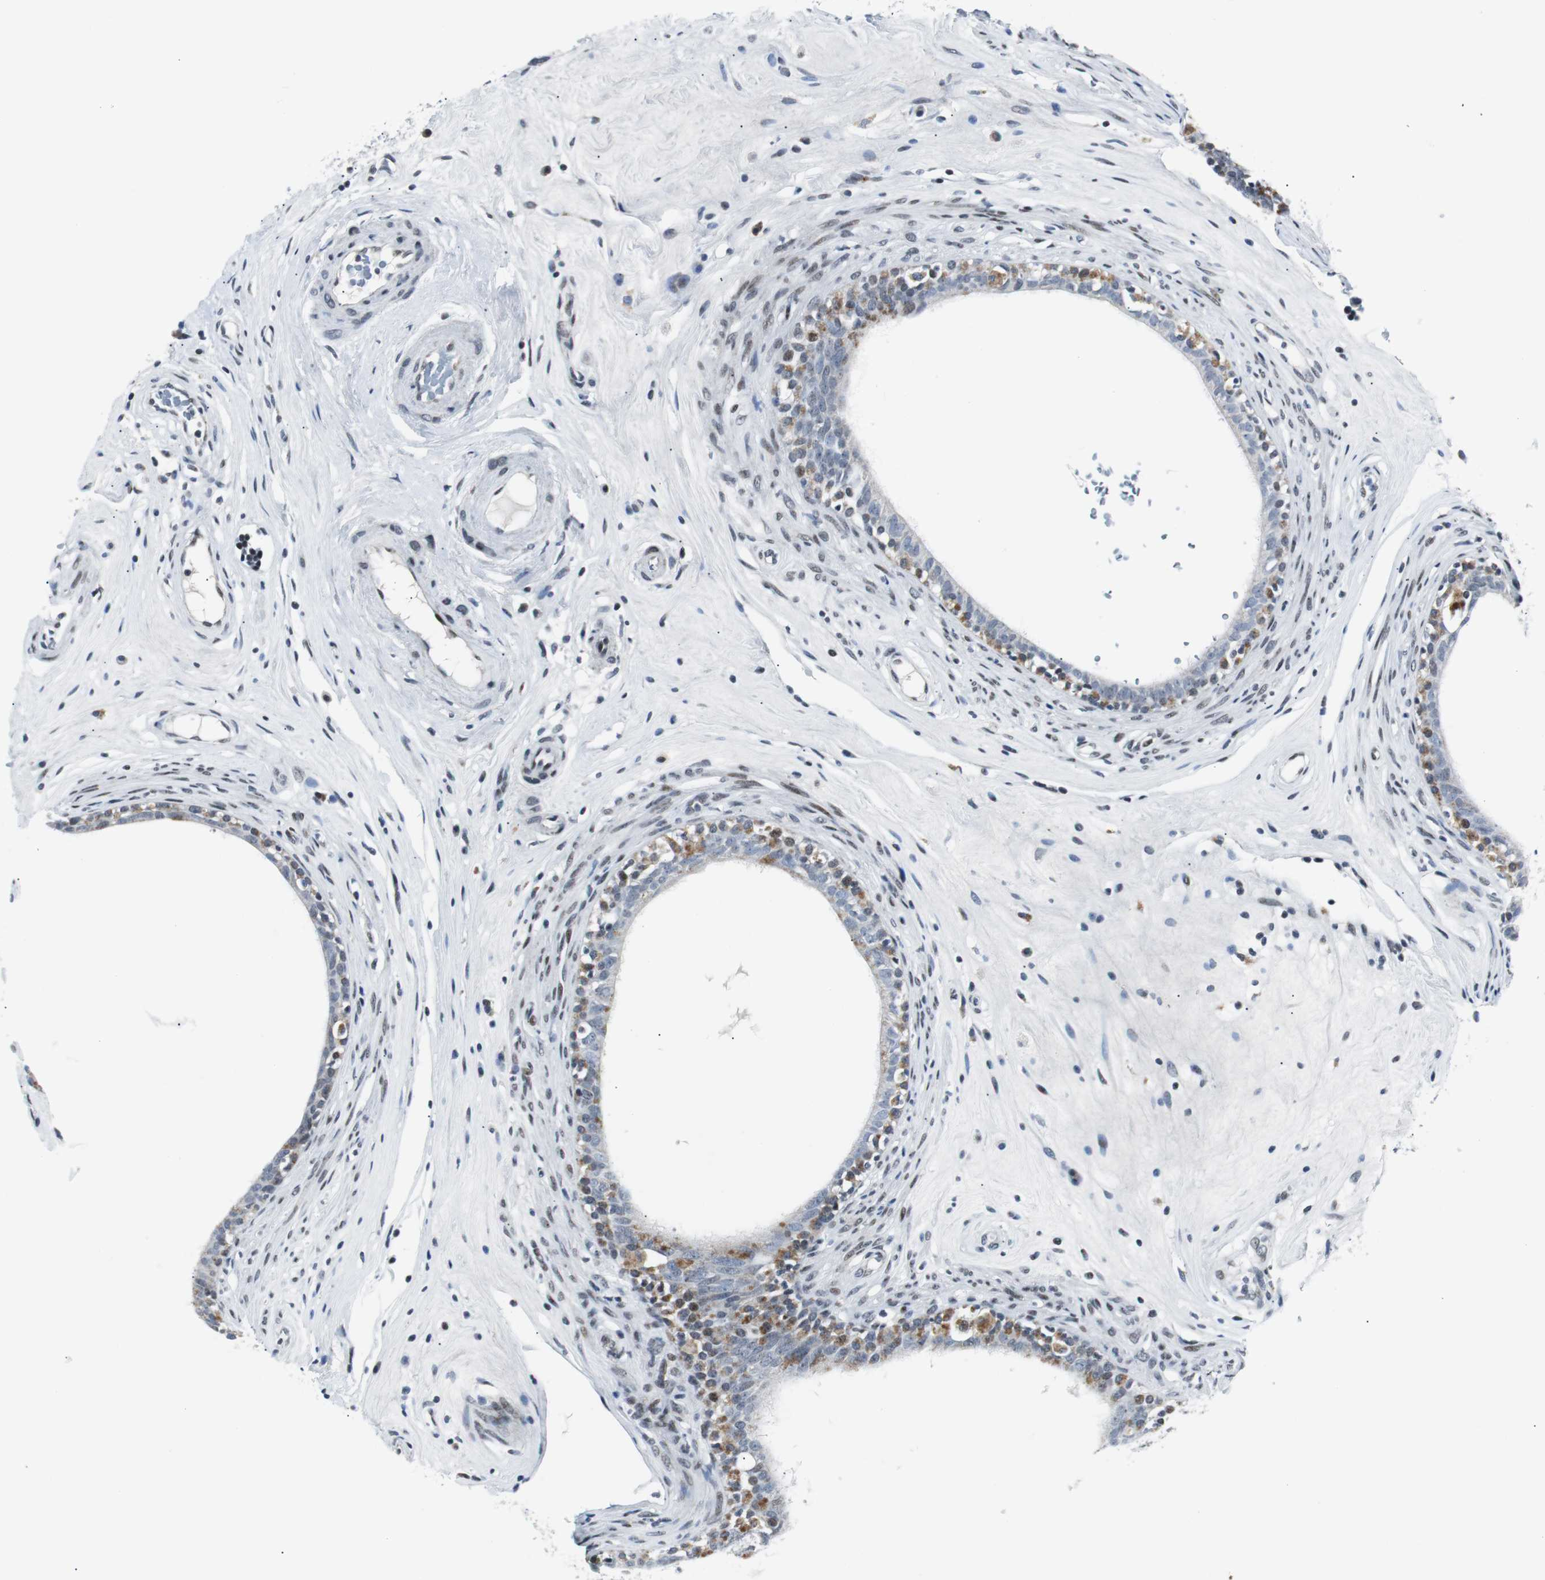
{"staining": {"intensity": "weak", "quantity": "25%-75%", "location": "cytoplasmic/membranous,nuclear"}, "tissue": "epididymis", "cell_type": "Glandular cells", "image_type": "normal", "snomed": [{"axis": "morphology", "description": "Normal tissue, NOS"}, {"axis": "morphology", "description": "Inflammation, NOS"}, {"axis": "topography", "description": "Epididymis"}], "caption": "Immunohistochemical staining of unremarkable epididymis exhibits weak cytoplasmic/membranous,nuclear protein staining in approximately 25%-75% of glandular cells. The staining is performed using DAB (3,3'-diaminobenzidine) brown chromogen to label protein expression. The nuclei are counter-stained blue using hematoxylin.", "gene": "MTA1", "patient": {"sex": "male", "age": 84}}